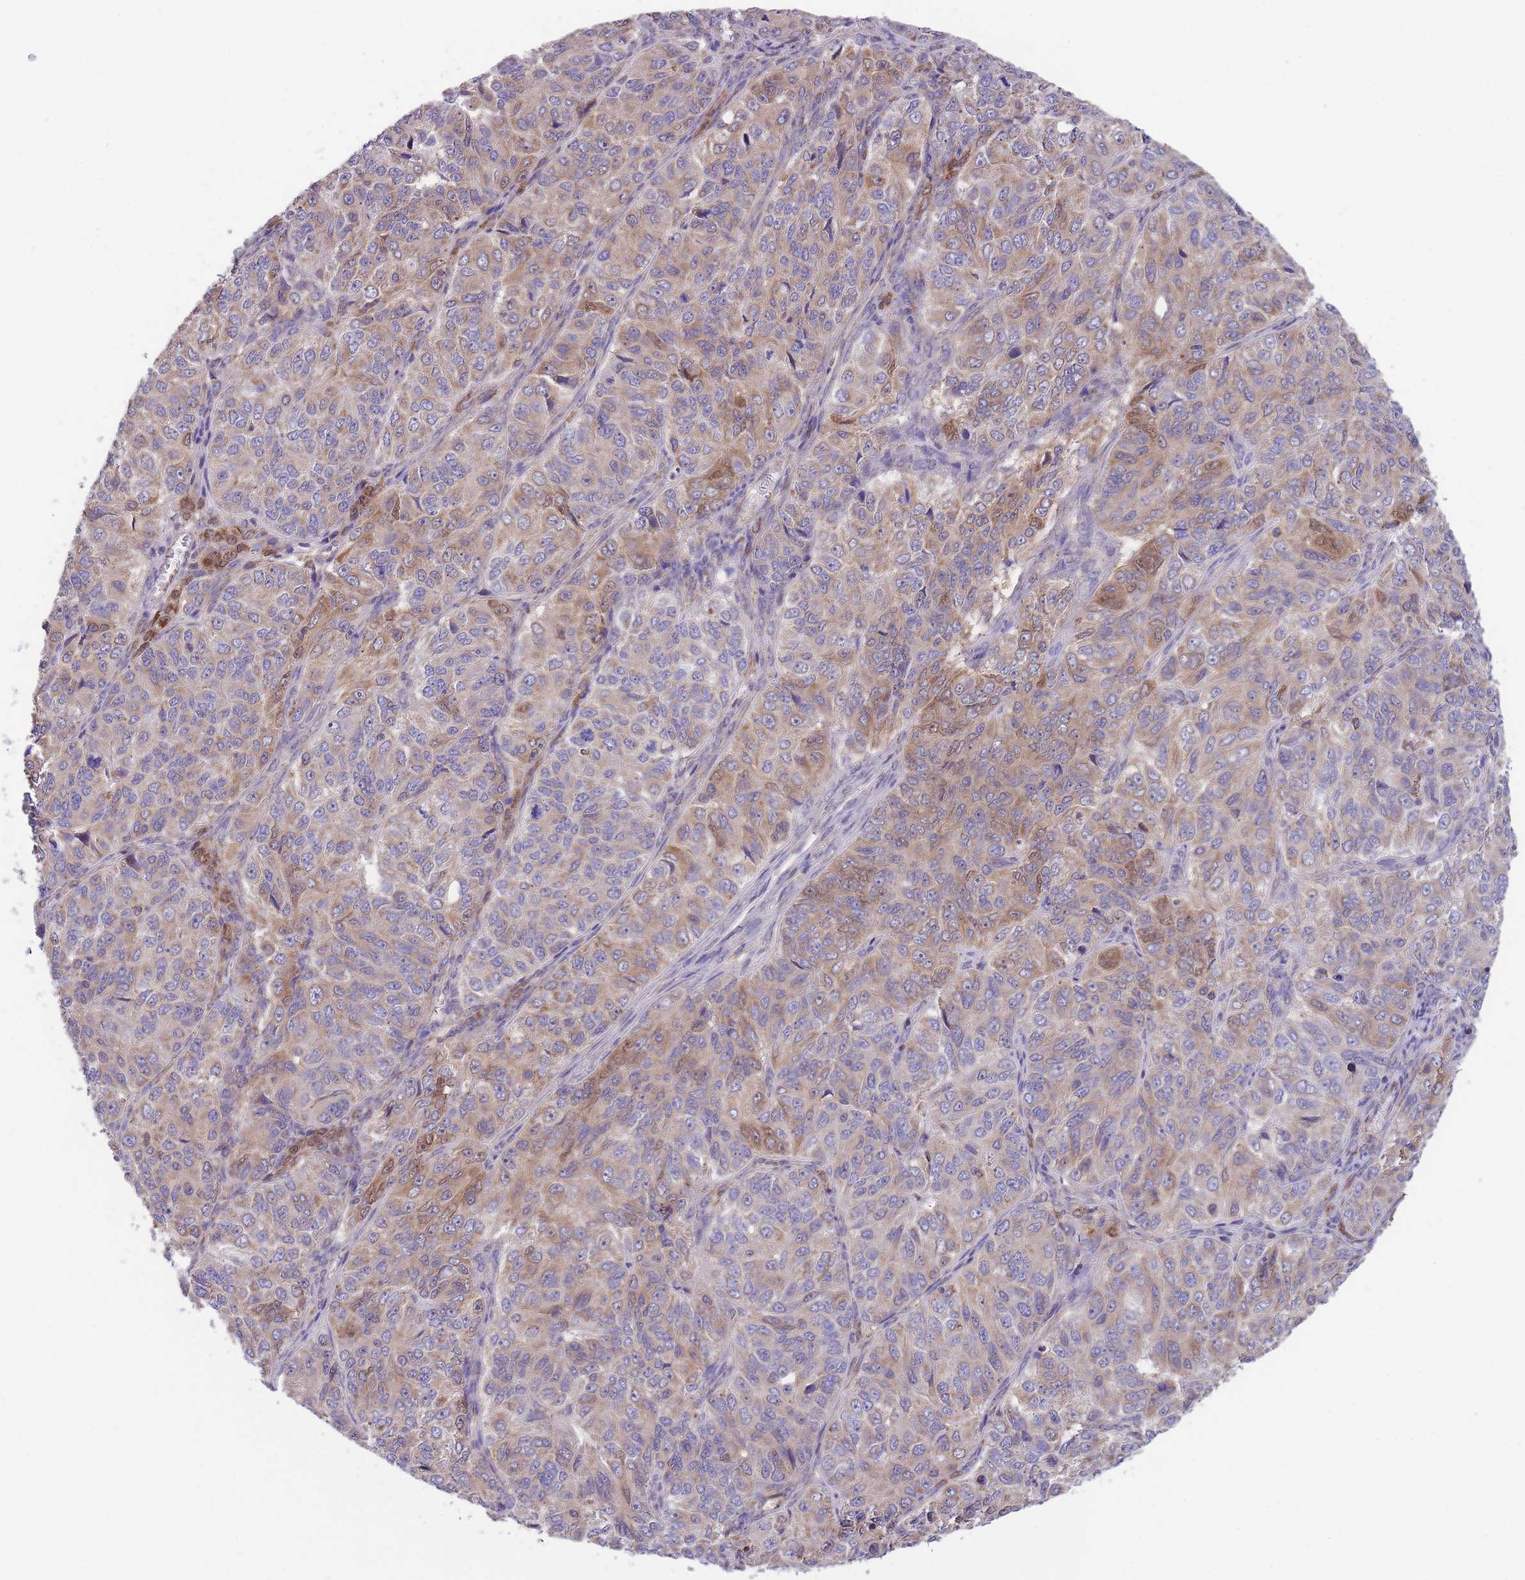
{"staining": {"intensity": "moderate", "quantity": ">75%", "location": "cytoplasmic/membranous"}, "tissue": "ovarian cancer", "cell_type": "Tumor cells", "image_type": "cancer", "snomed": [{"axis": "morphology", "description": "Carcinoma, endometroid"}, {"axis": "topography", "description": "Ovary"}], "caption": "Ovarian endometroid carcinoma tissue demonstrates moderate cytoplasmic/membranous staining in about >75% of tumor cells", "gene": "ST3GAL3", "patient": {"sex": "female", "age": 51}}